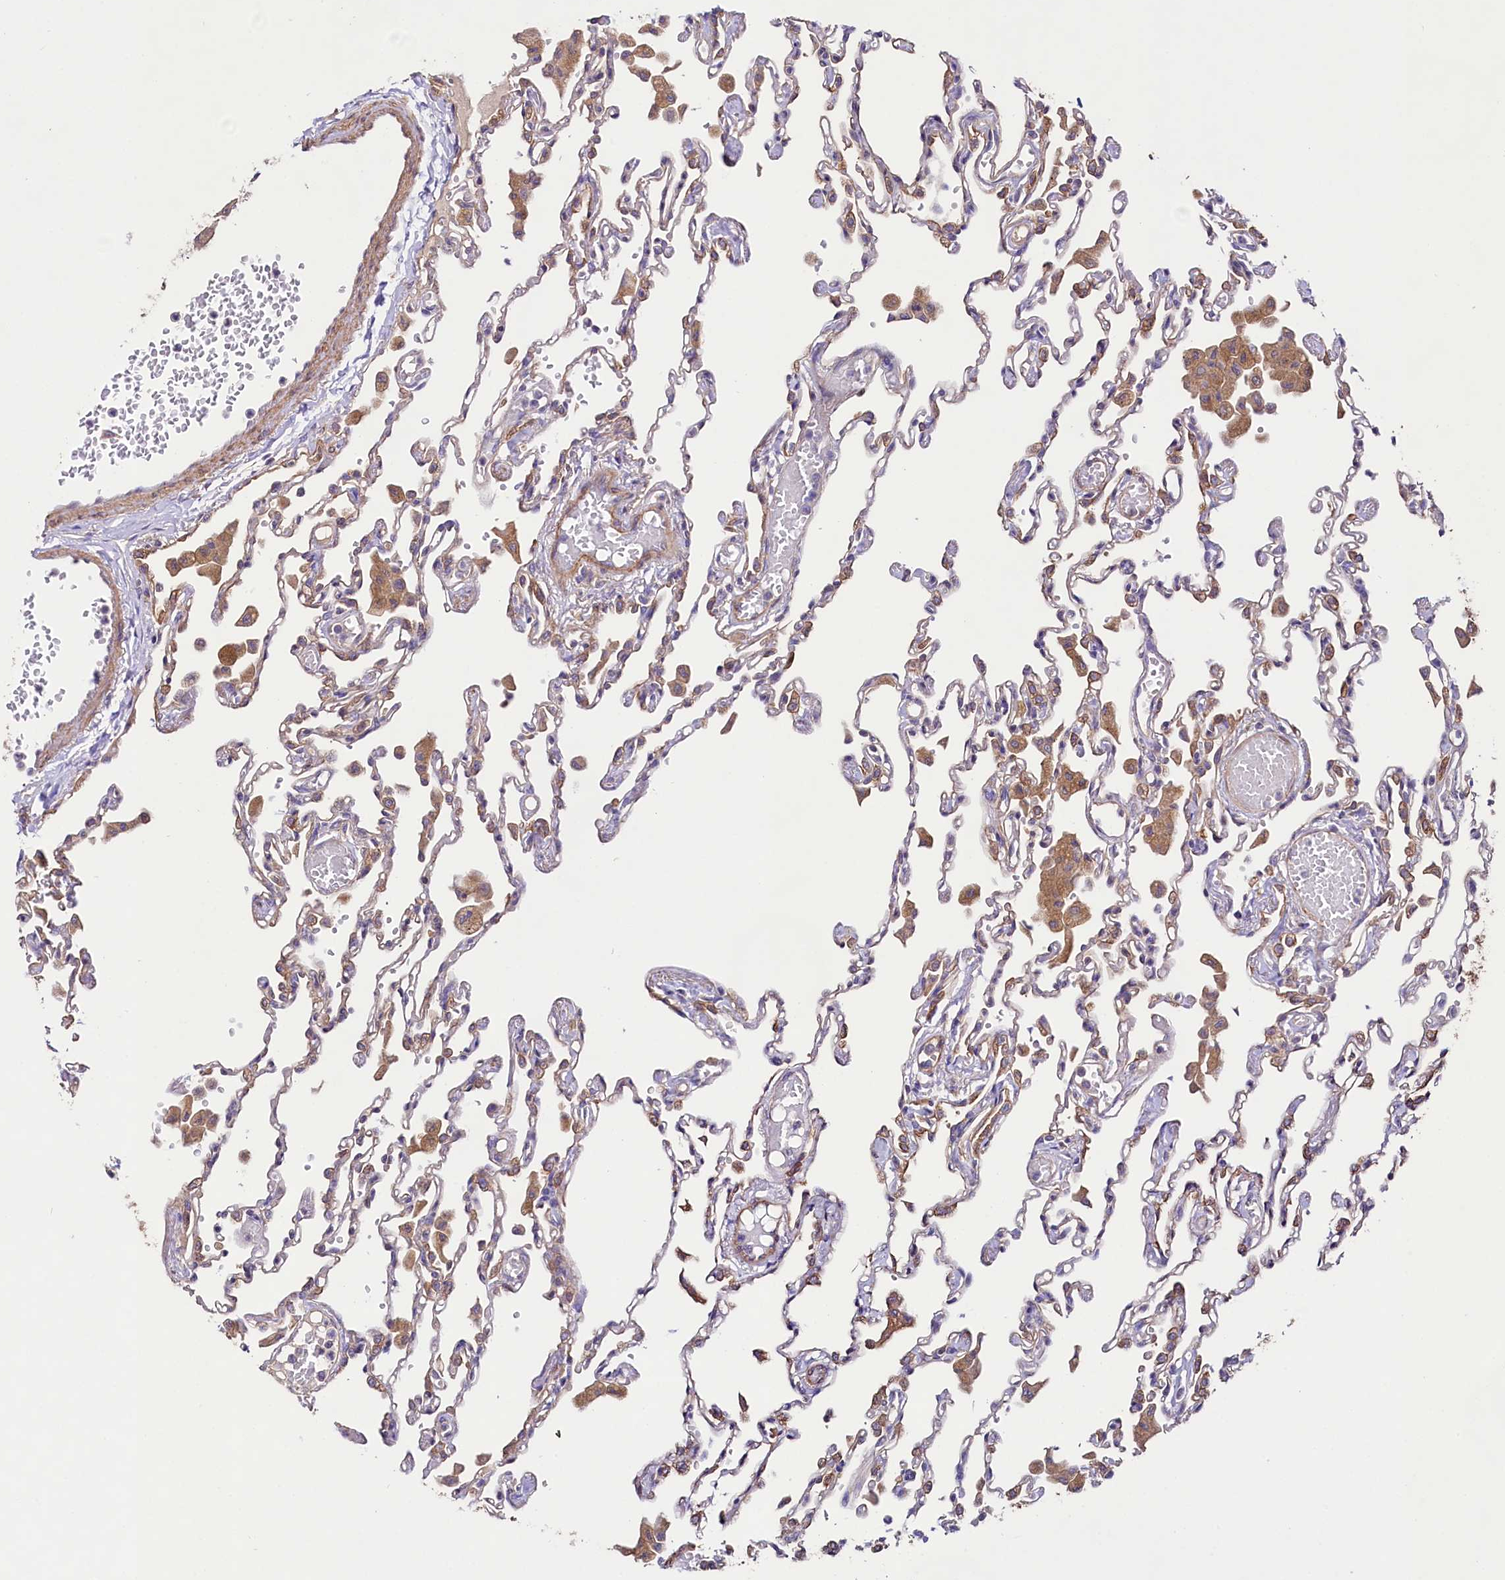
{"staining": {"intensity": "moderate", "quantity": "<25%", "location": "cytoplasmic/membranous"}, "tissue": "lung", "cell_type": "Alveolar cells", "image_type": "normal", "snomed": [{"axis": "morphology", "description": "Normal tissue, NOS"}, {"axis": "topography", "description": "Bronchus"}, {"axis": "topography", "description": "Lung"}], "caption": "Protein expression analysis of benign human lung reveals moderate cytoplasmic/membranous staining in about <25% of alveolar cells. The staining is performed using DAB (3,3'-diaminobenzidine) brown chromogen to label protein expression. The nuclei are counter-stained blue using hematoxylin.", "gene": "VPS11", "patient": {"sex": "female", "age": 49}}